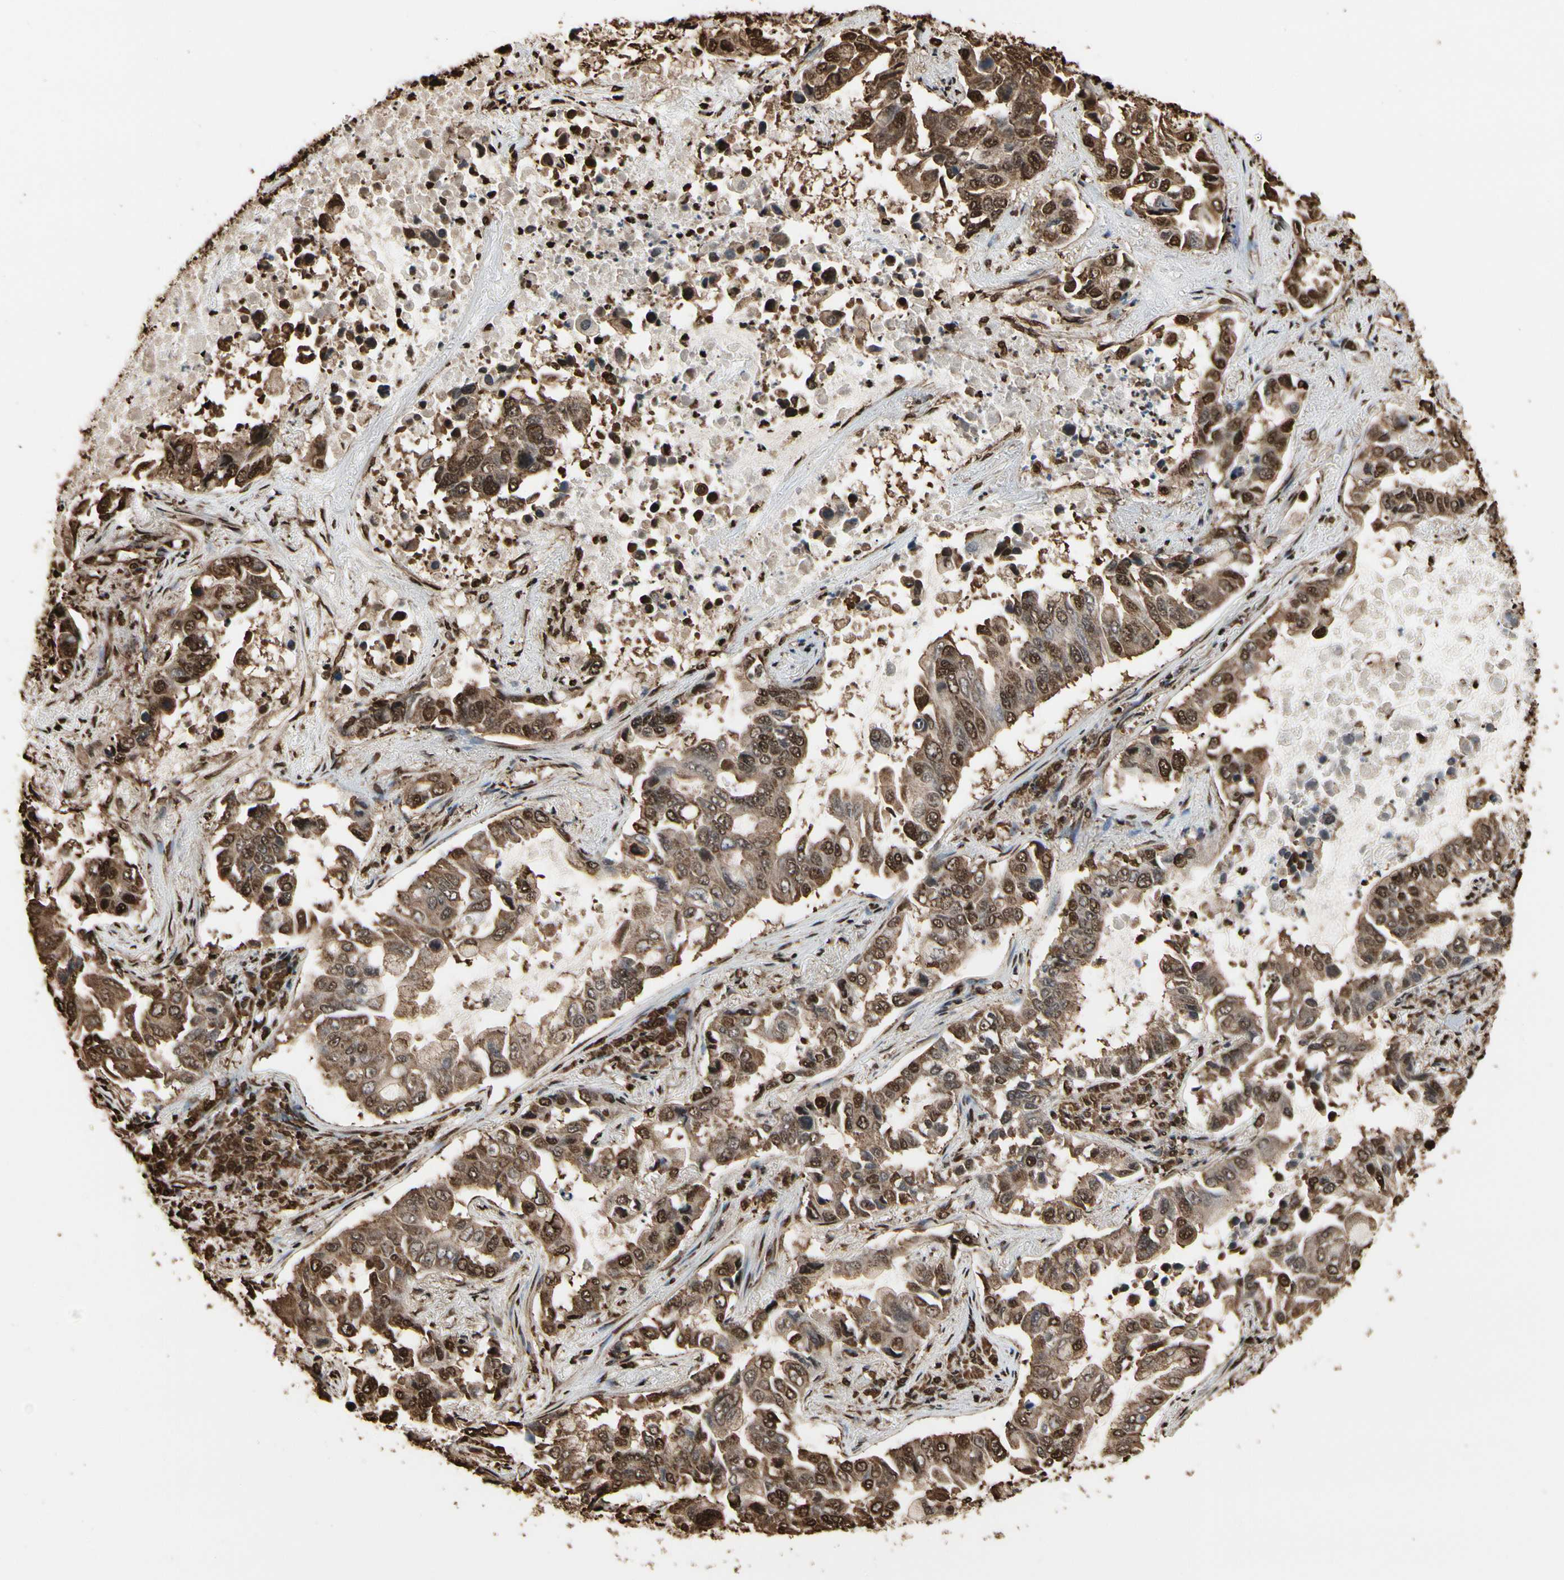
{"staining": {"intensity": "strong", "quantity": ">75%", "location": "cytoplasmic/membranous,nuclear"}, "tissue": "lung cancer", "cell_type": "Tumor cells", "image_type": "cancer", "snomed": [{"axis": "morphology", "description": "Adenocarcinoma, NOS"}, {"axis": "topography", "description": "Lung"}], "caption": "A photomicrograph of human lung adenocarcinoma stained for a protein exhibits strong cytoplasmic/membranous and nuclear brown staining in tumor cells.", "gene": "HNRNPK", "patient": {"sex": "male", "age": 64}}